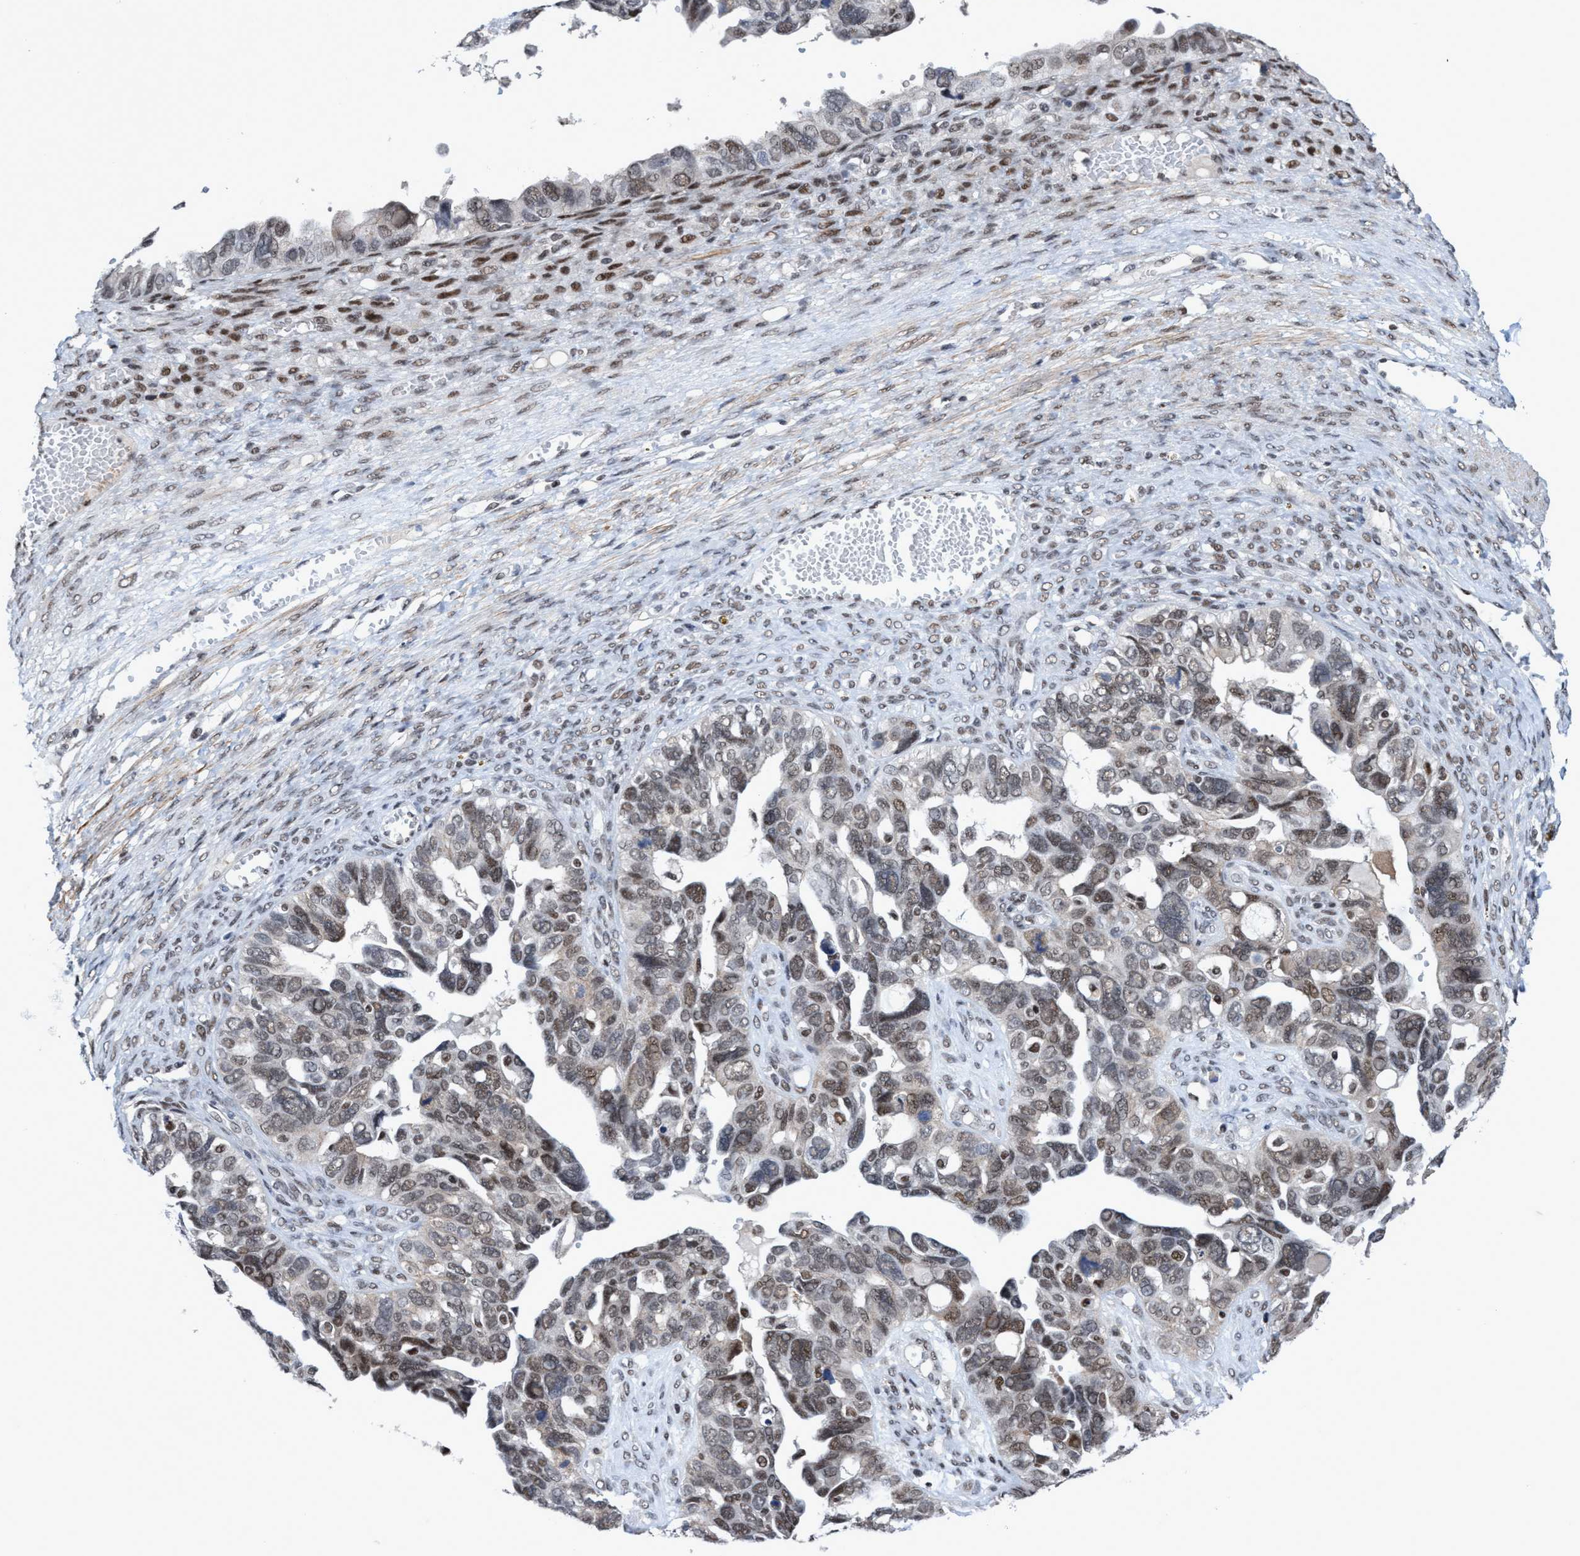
{"staining": {"intensity": "moderate", "quantity": "25%-75%", "location": "nuclear"}, "tissue": "ovarian cancer", "cell_type": "Tumor cells", "image_type": "cancer", "snomed": [{"axis": "morphology", "description": "Cystadenocarcinoma, serous, NOS"}, {"axis": "topography", "description": "Ovary"}], "caption": "Protein expression analysis of human serous cystadenocarcinoma (ovarian) reveals moderate nuclear expression in approximately 25%-75% of tumor cells.", "gene": "C9orf78", "patient": {"sex": "female", "age": 79}}